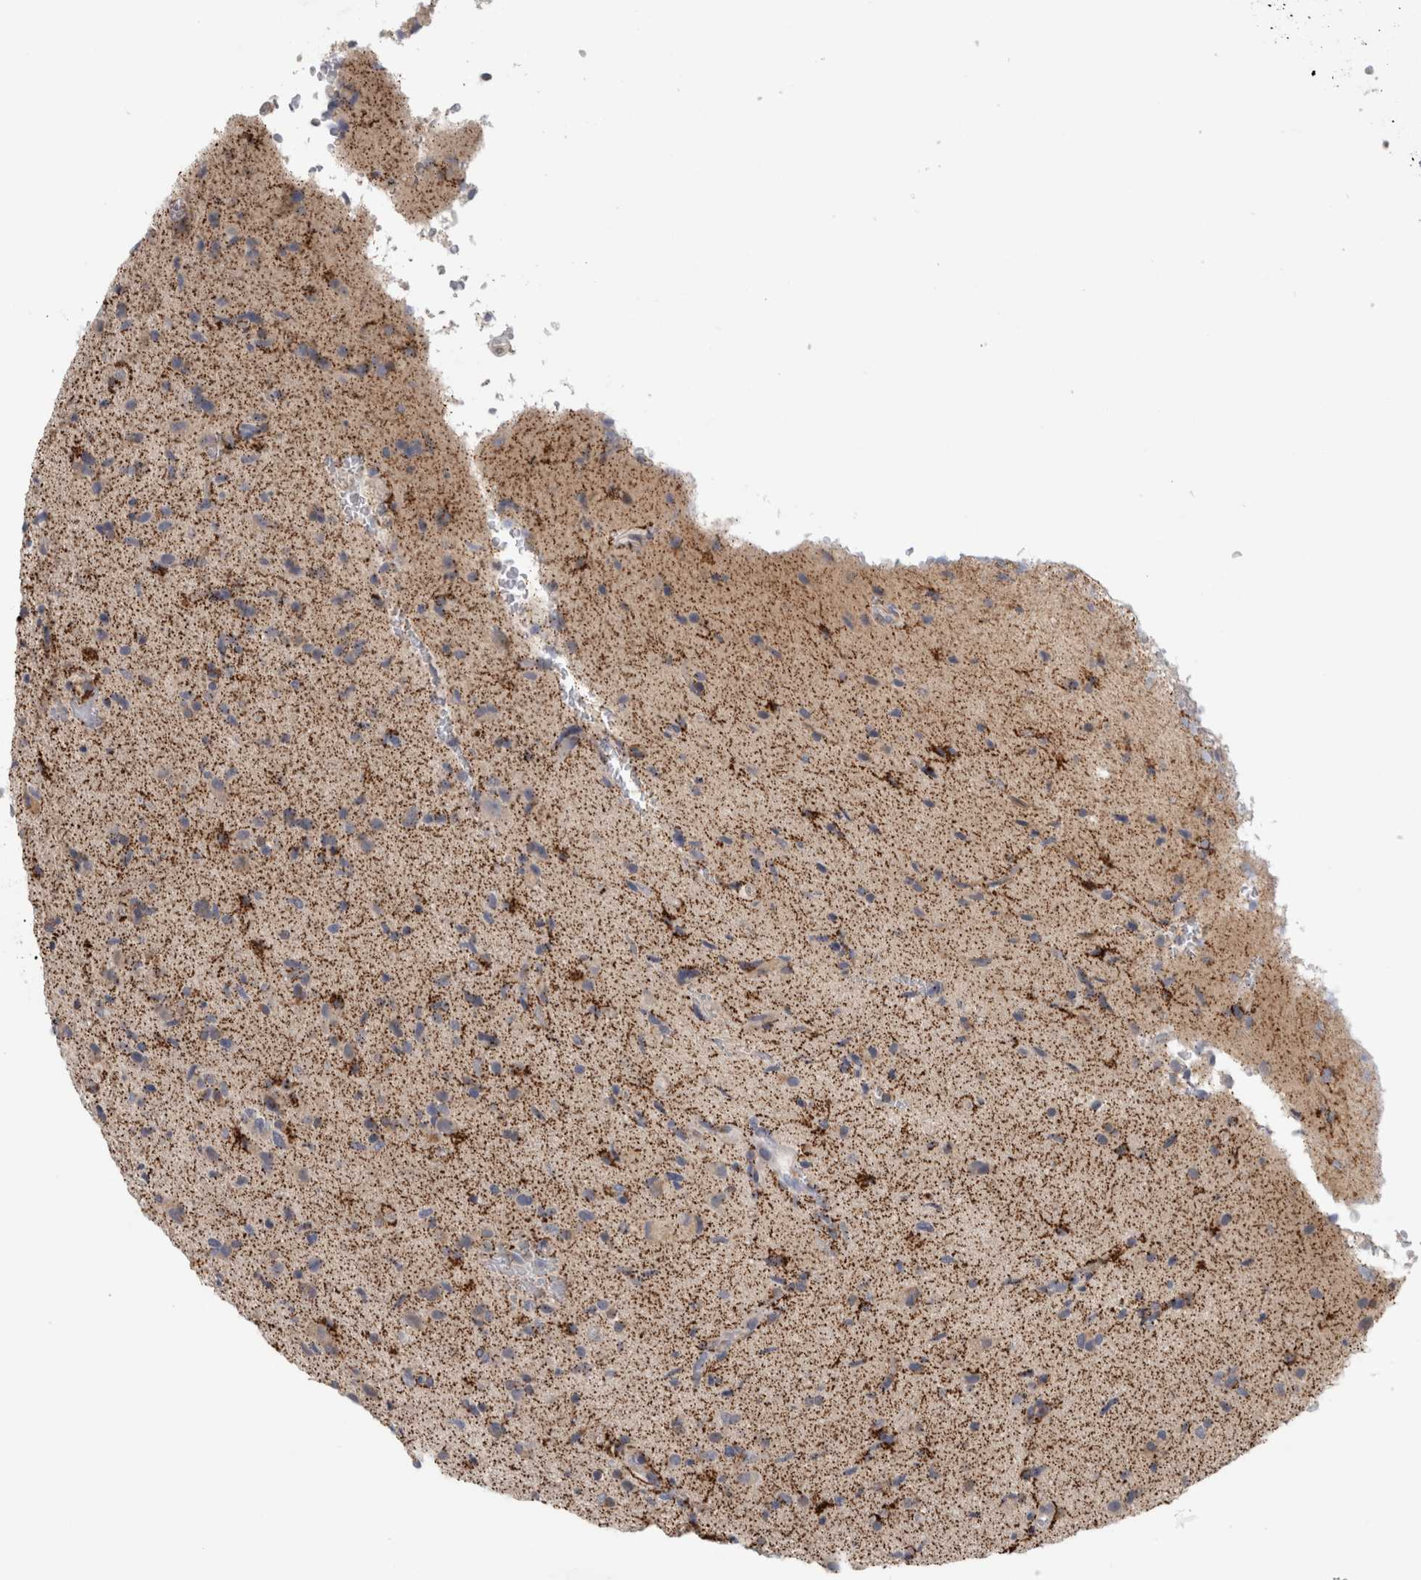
{"staining": {"intensity": "negative", "quantity": "none", "location": "none"}, "tissue": "glioma", "cell_type": "Tumor cells", "image_type": "cancer", "snomed": [{"axis": "morphology", "description": "Glioma, malignant, High grade"}, {"axis": "topography", "description": "Brain"}], "caption": "The histopathology image shows no significant staining in tumor cells of glioma. (Immunohistochemistry (ihc), brightfield microscopy, high magnification).", "gene": "RAB18", "patient": {"sex": "male", "age": 72}}